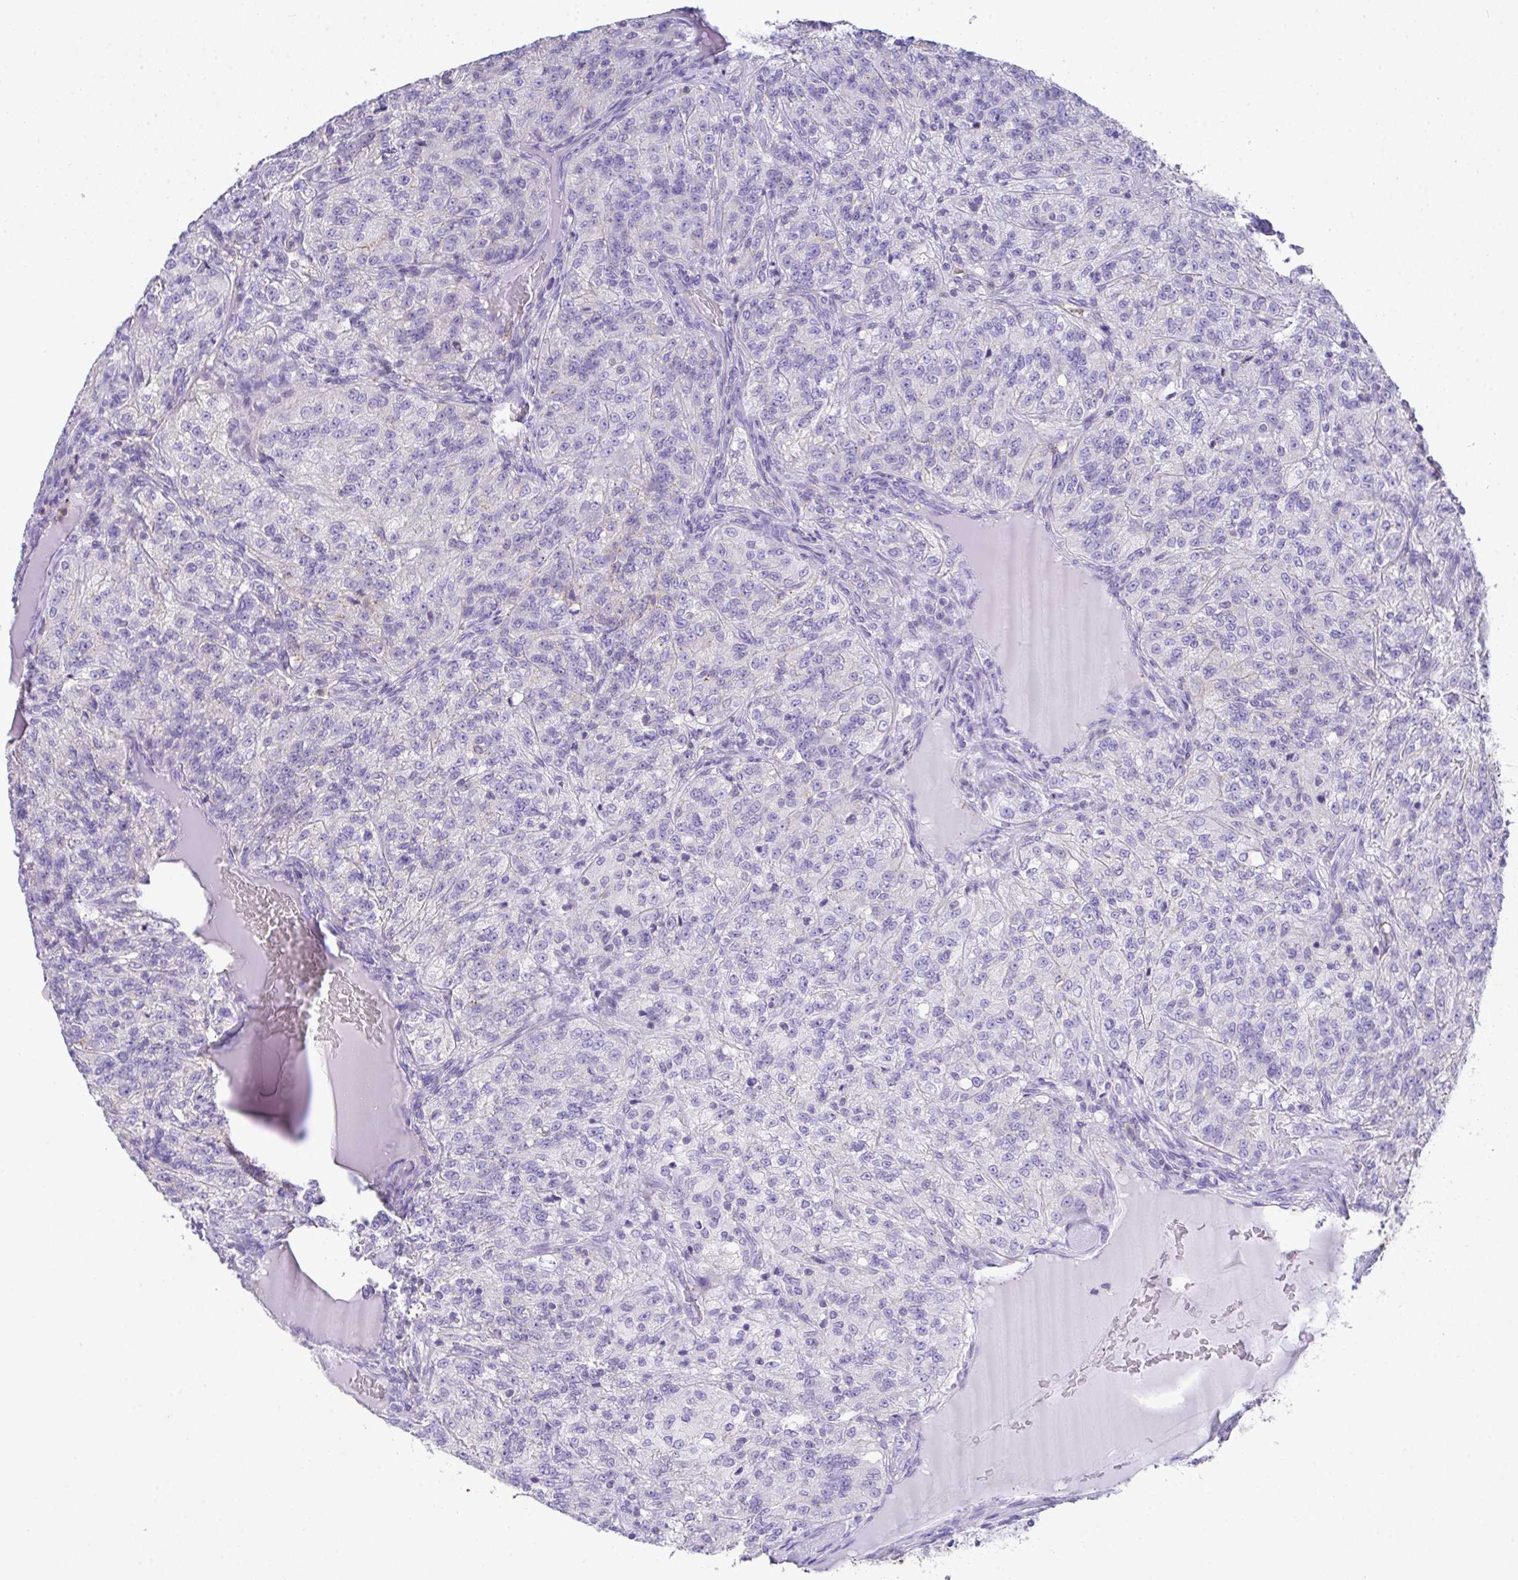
{"staining": {"intensity": "weak", "quantity": "<25%", "location": "cytoplasmic/membranous"}, "tissue": "renal cancer", "cell_type": "Tumor cells", "image_type": "cancer", "snomed": [{"axis": "morphology", "description": "Adenocarcinoma, NOS"}, {"axis": "topography", "description": "Kidney"}], "caption": "Image shows no protein staining in tumor cells of adenocarcinoma (renal) tissue.", "gene": "TNFAIP8", "patient": {"sex": "female", "age": 63}}